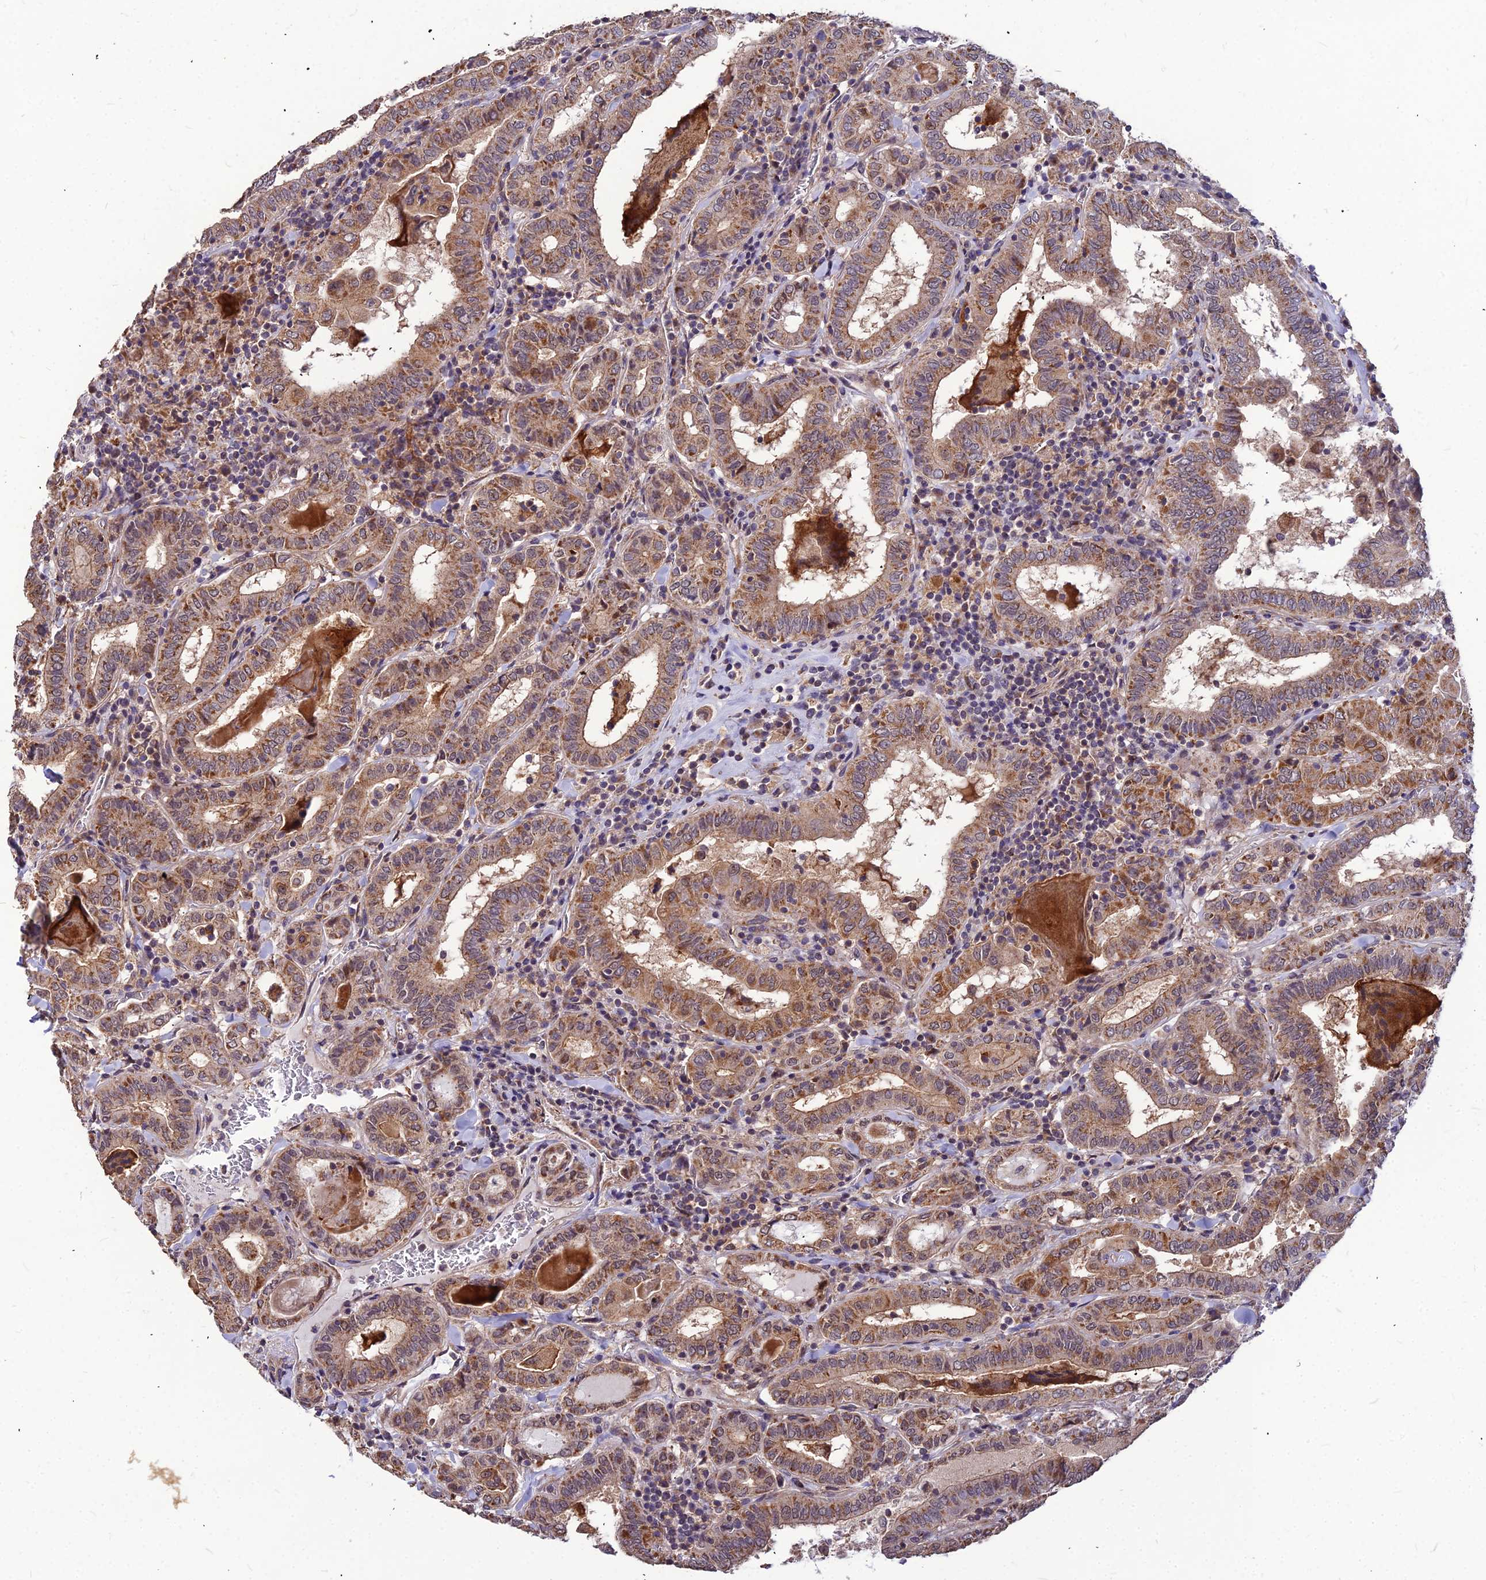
{"staining": {"intensity": "moderate", "quantity": ">75%", "location": "cytoplasmic/membranous"}, "tissue": "thyroid cancer", "cell_type": "Tumor cells", "image_type": "cancer", "snomed": [{"axis": "morphology", "description": "Papillary adenocarcinoma, NOS"}, {"axis": "topography", "description": "Thyroid gland"}], "caption": "A brown stain highlights moderate cytoplasmic/membranous positivity of a protein in human thyroid cancer (papillary adenocarcinoma) tumor cells.", "gene": "LEKR1", "patient": {"sex": "female", "age": 72}}